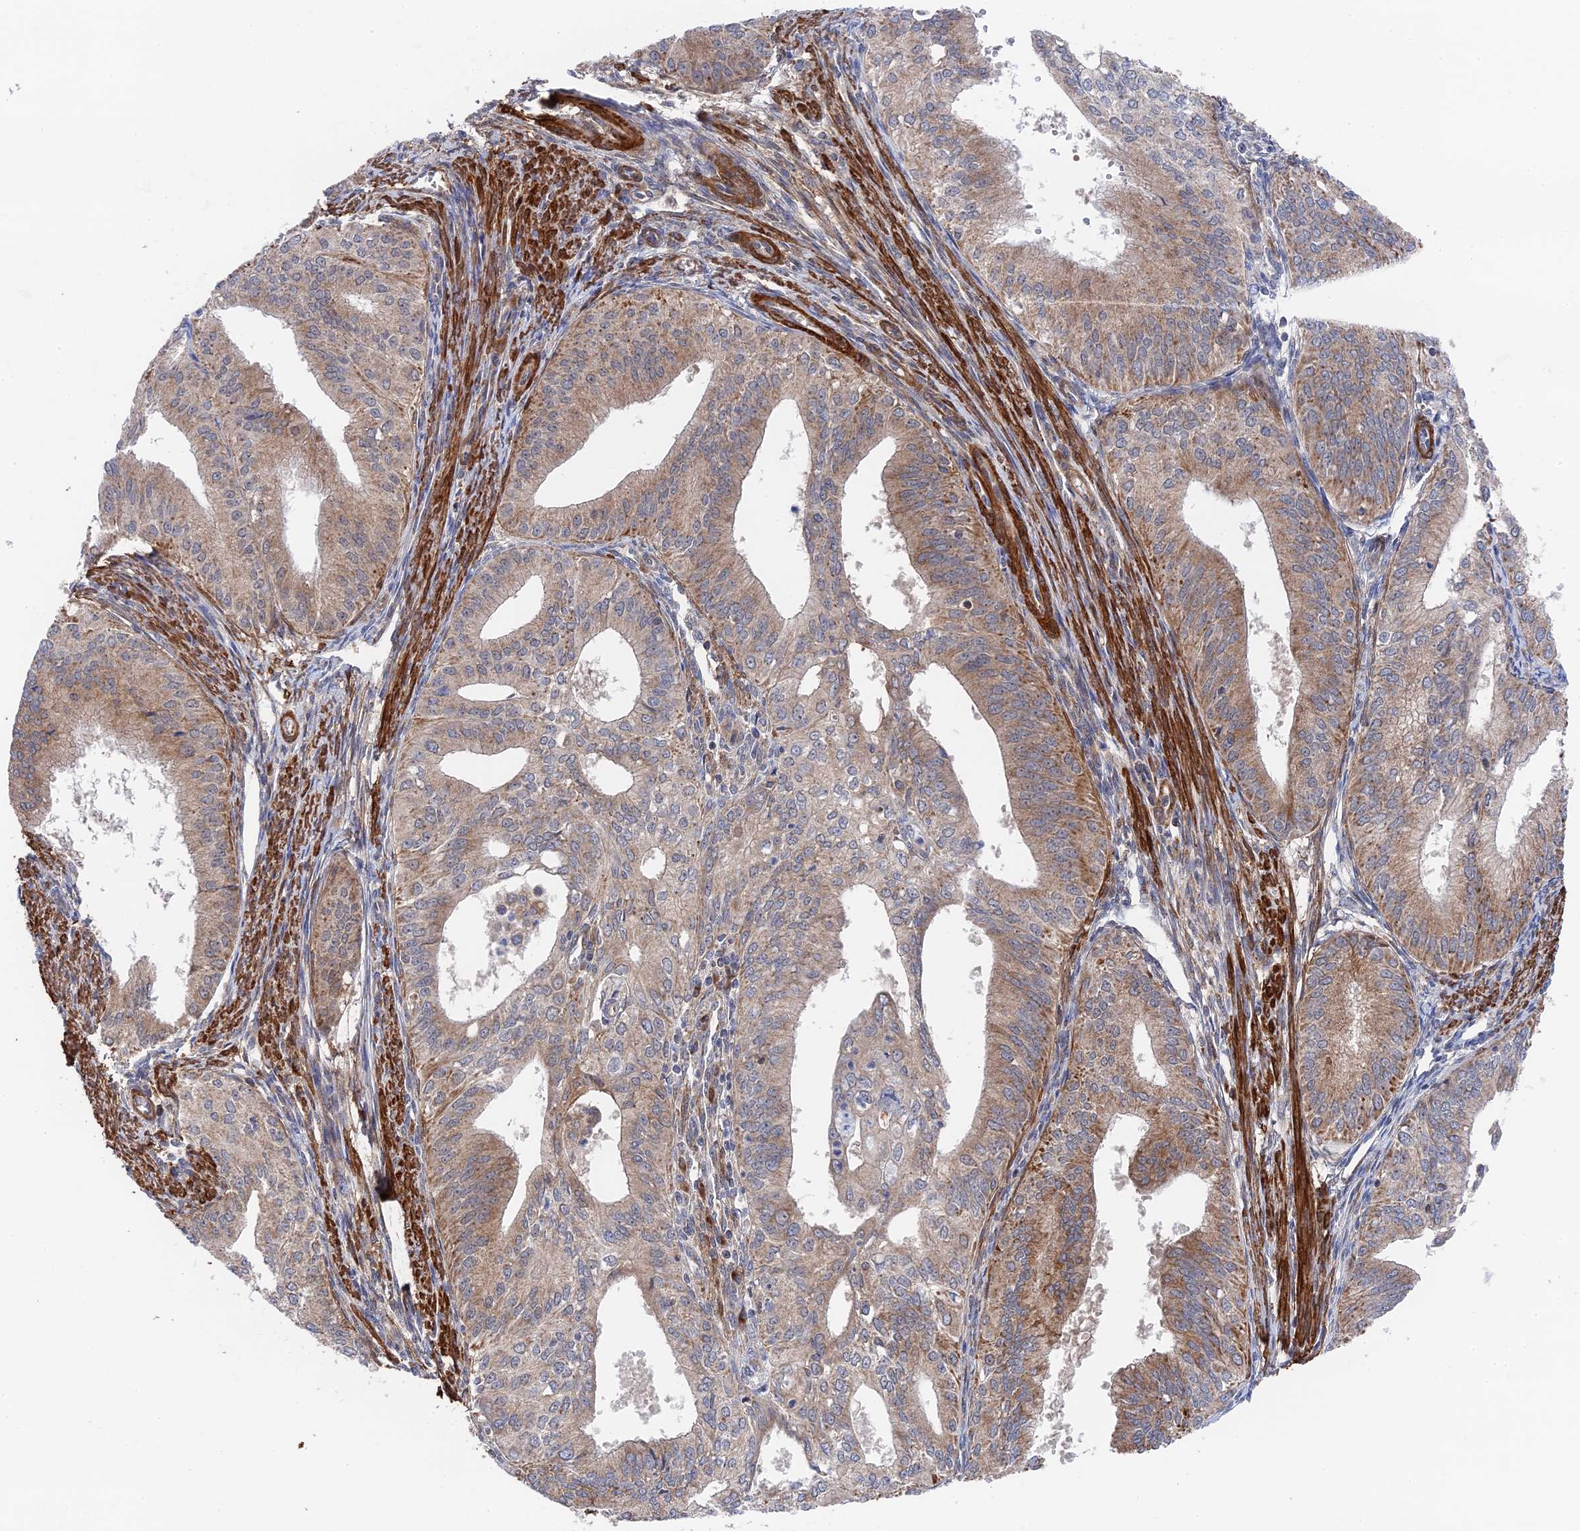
{"staining": {"intensity": "moderate", "quantity": ">75%", "location": "cytoplasmic/membranous"}, "tissue": "endometrial cancer", "cell_type": "Tumor cells", "image_type": "cancer", "snomed": [{"axis": "morphology", "description": "Adenocarcinoma, NOS"}, {"axis": "topography", "description": "Endometrium"}], "caption": "A medium amount of moderate cytoplasmic/membranous positivity is present in about >75% of tumor cells in endometrial adenocarcinoma tissue. The protein of interest is shown in brown color, while the nuclei are stained blue.", "gene": "ZNF320", "patient": {"sex": "female", "age": 50}}